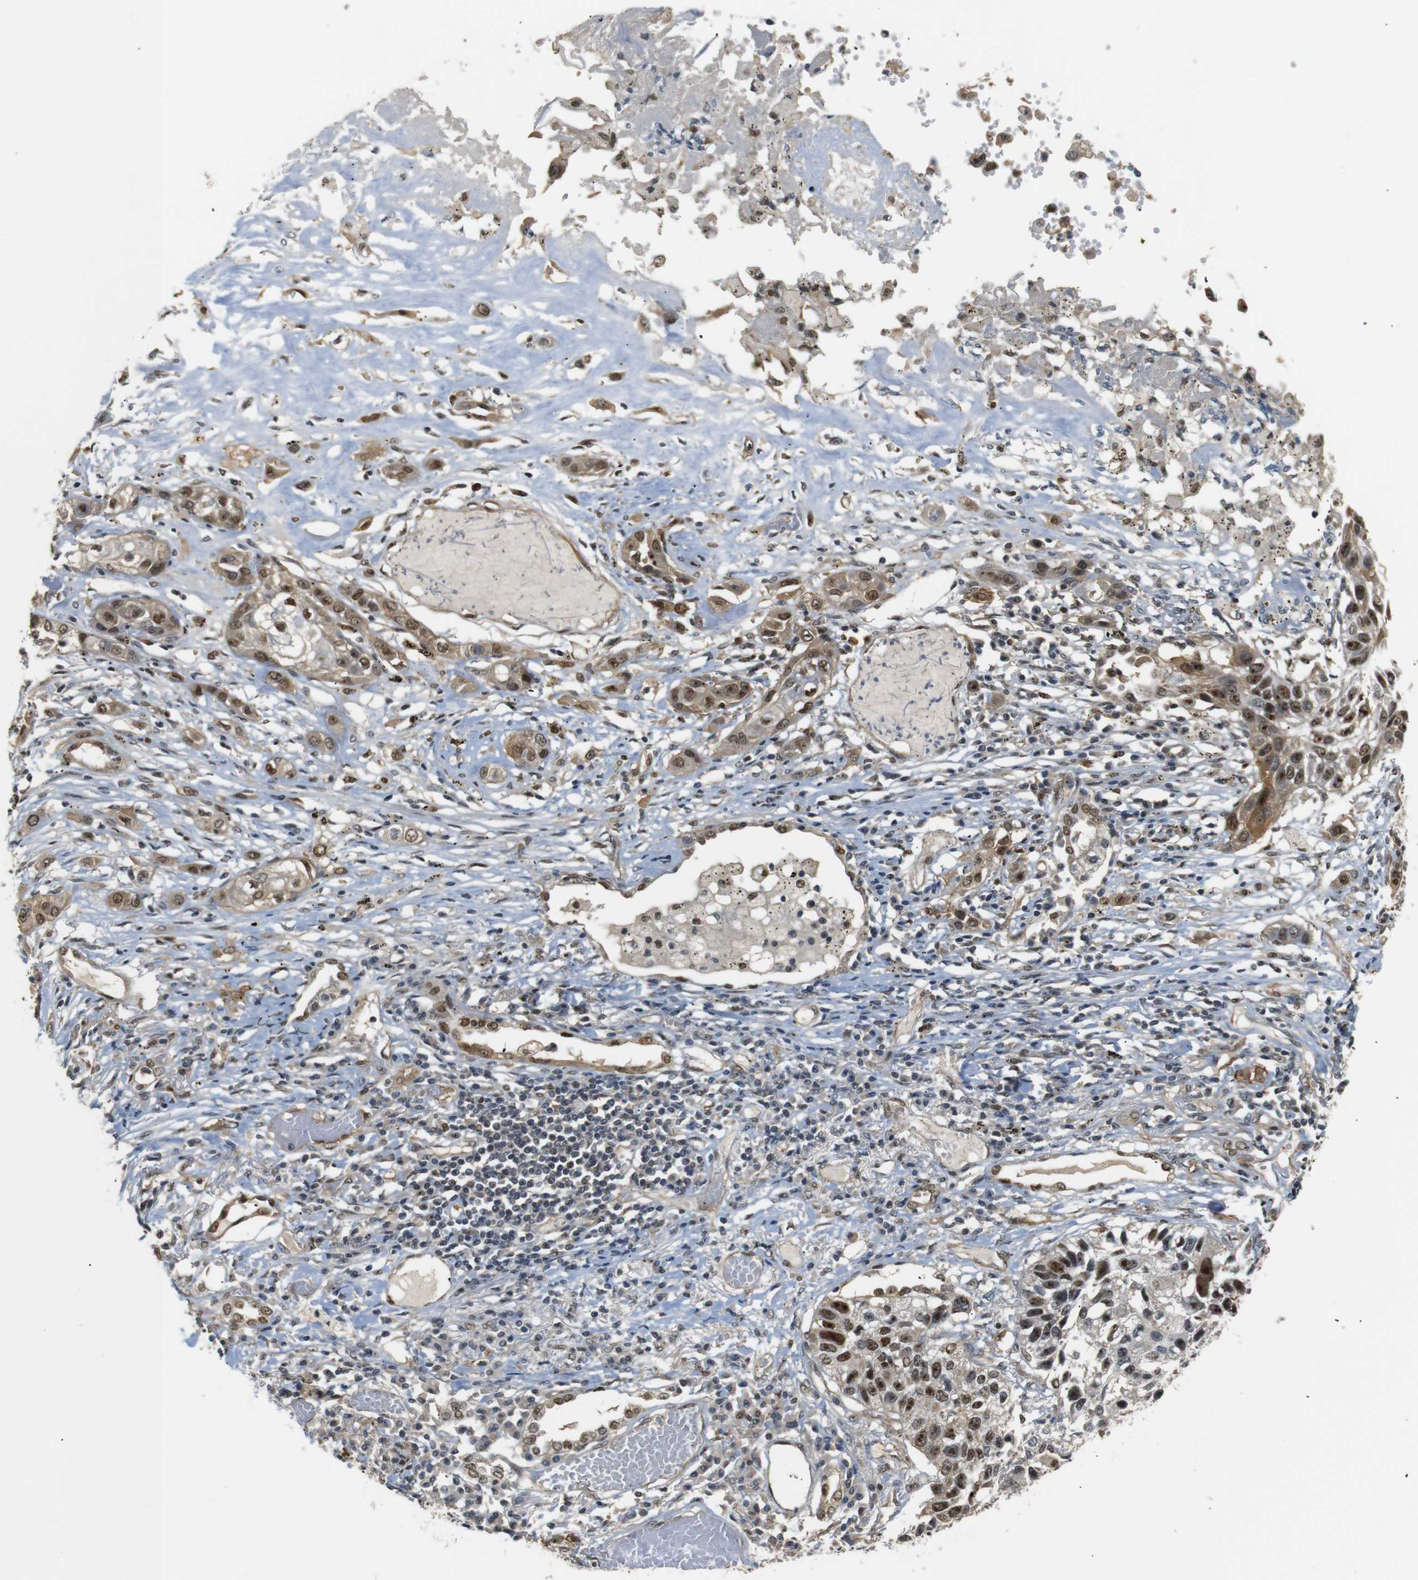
{"staining": {"intensity": "strong", "quantity": ">75%", "location": "cytoplasmic/membranous,nuclear"}, "tissue": "lung cancer", "cell_type": "Tumor cells", "image_type": "cancer", "snomed": [{"axis": "morphology", "description": "Squamous cell carcinoma, NOS"}, {"axis": "topography", "description": "Lung"}], "caption": "An immunohistochemistry micrograph of neoplastic tissue is shown. Protein staining in brown shows strong cytoplasmic/membranous and nuclear positivity in squamous cell carcinoma (lung) within tumor cells. (brown staining indicates protein expression, while blue staining denotes nuclei).", "gene": "PARN", "patient": {"sex": "male", "age": 71}}